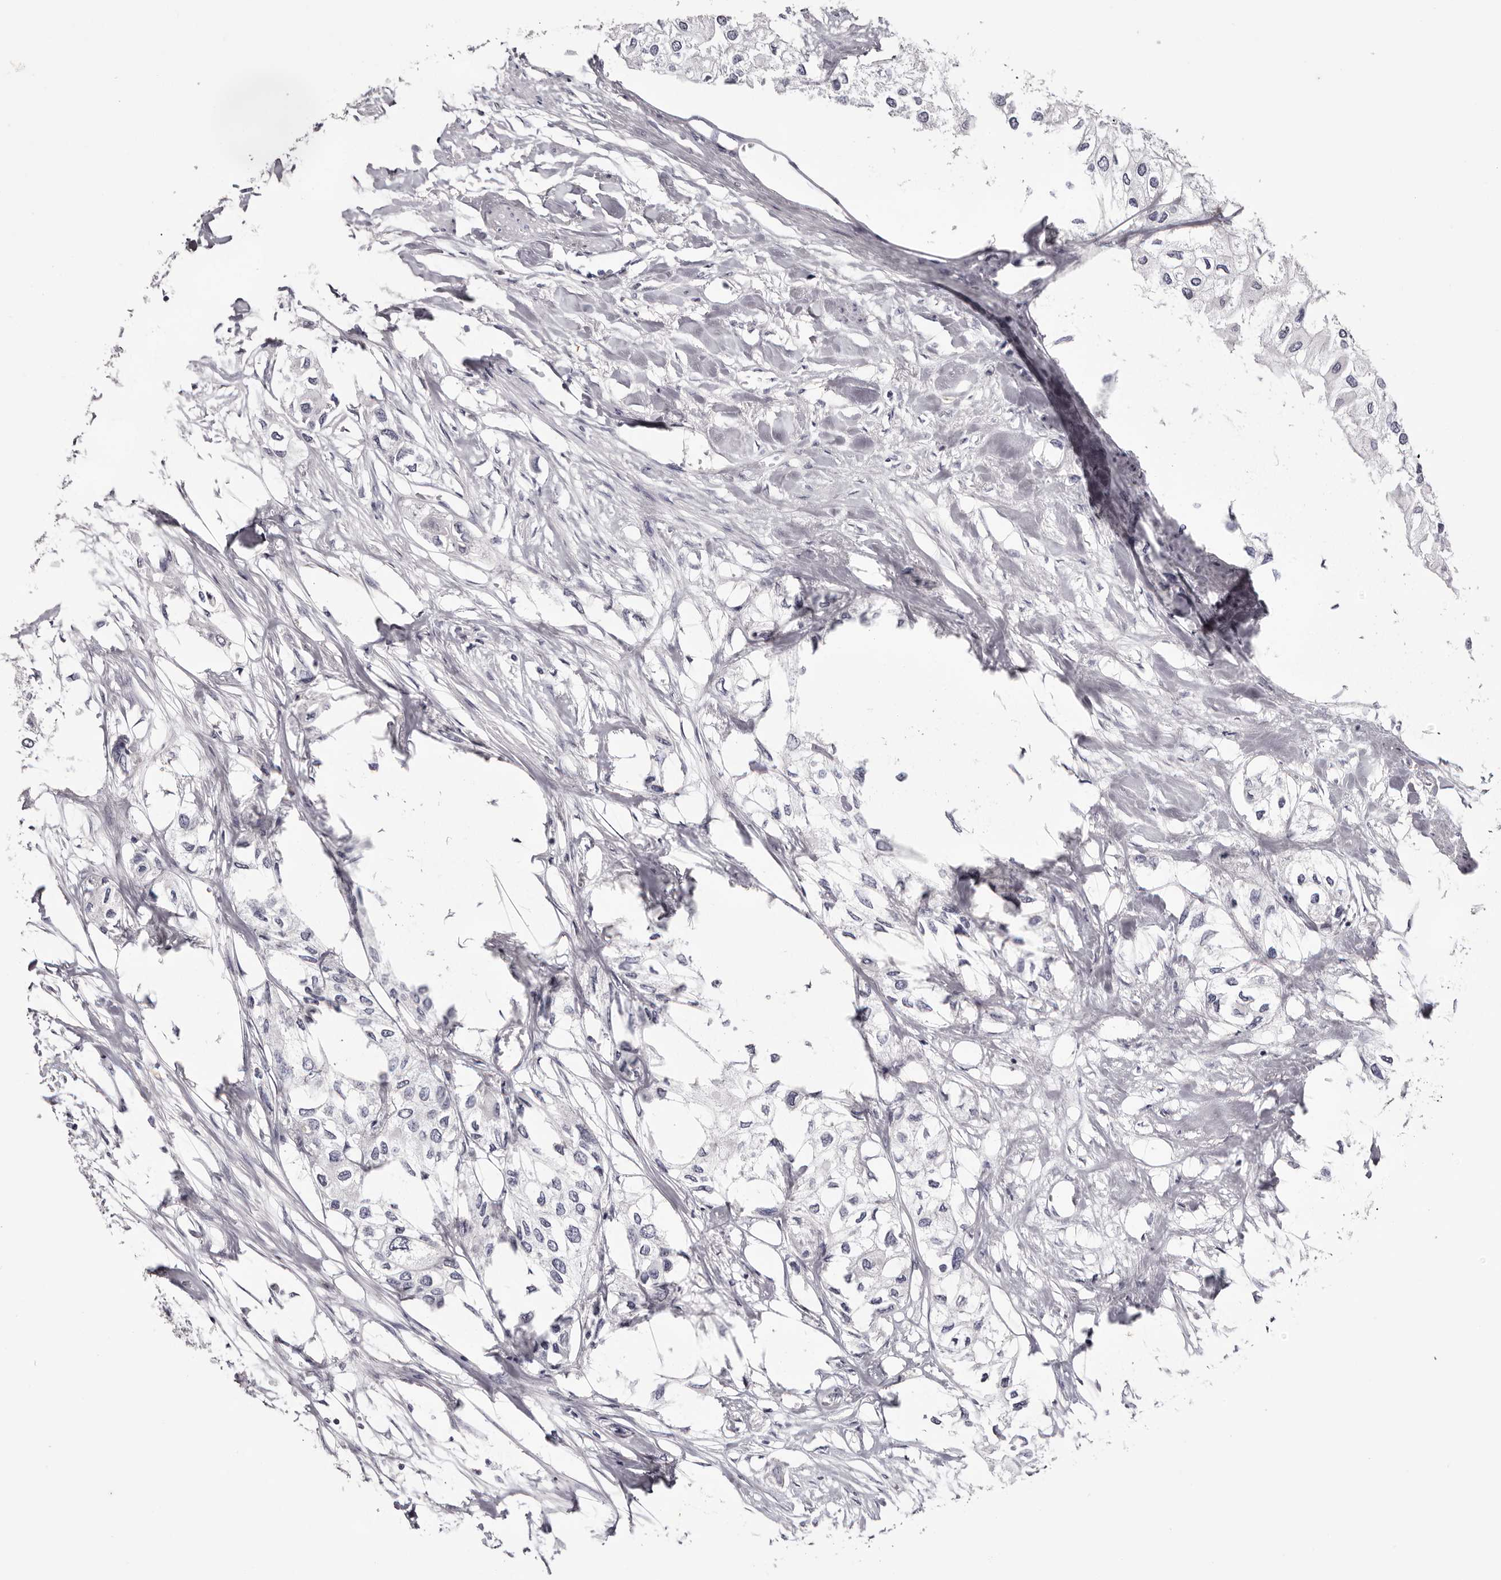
{"staining": {"intensity": "negative", "quantity": "none", "location": "none"}, "tissue": "urothelial cancer", "cell_type": "Tumor cells", "image_type": "cancer", "snomed": [{"axis": "morphology", "description": "Urothelial carcinoma, High grade"}, {"axis": "topography", "description": "Urinary bladder"}], "caption": "IHC of human urothelial cancer shows no expression in tumor cells. Brightfield microscopy of immunohistochemistry stained with DAB (3,3'-diaminobenzidine) (brown) and hematoxylin (blue), captured at high magnification.", "gene": "CA6", "patient": {"sex": "male", "age": 64}}